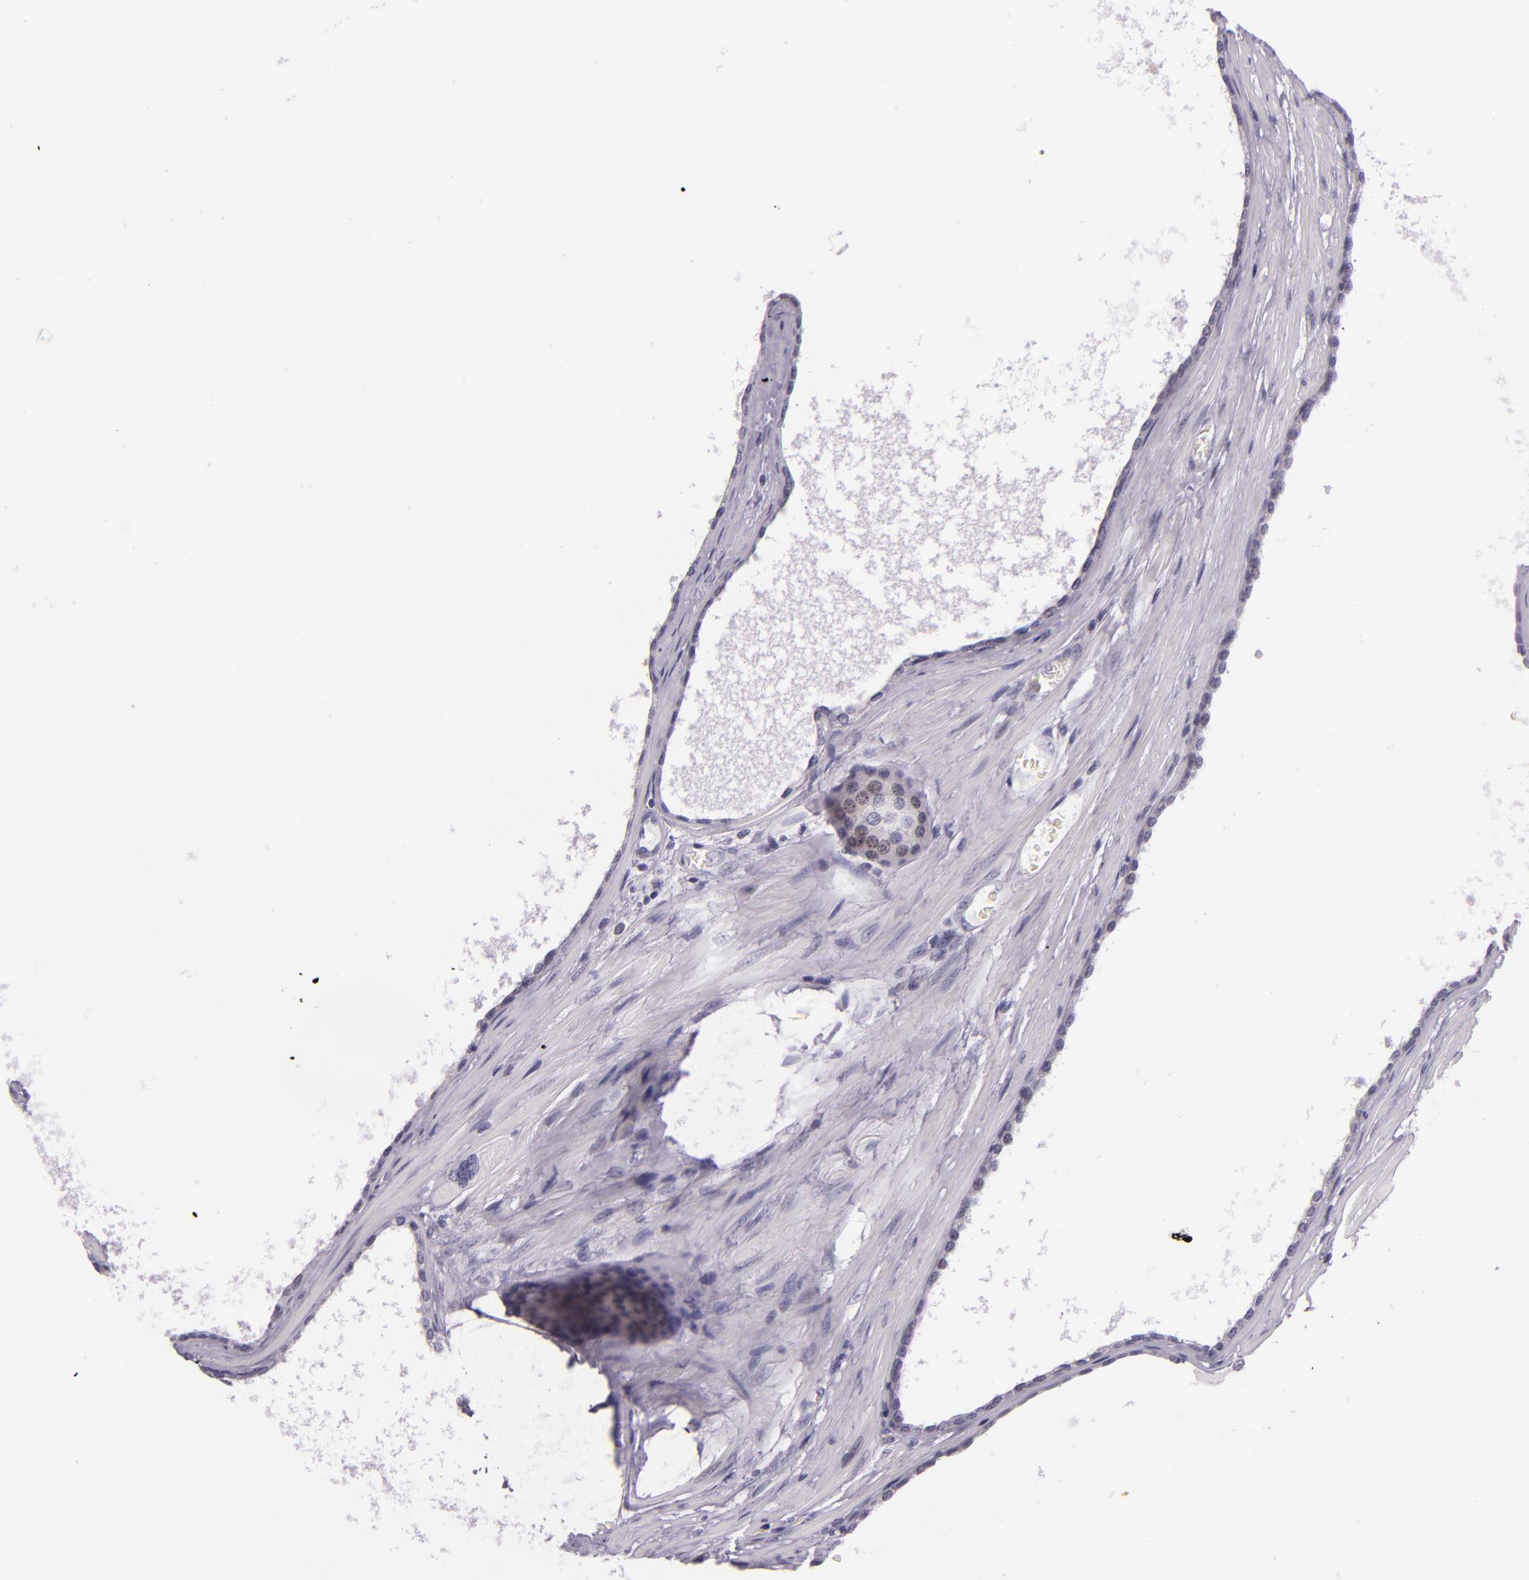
{"staining": {"intensity": "negative", "quantity": "none", "location": "none"}, "tissue": "prostate cancer", "cell_type": "Tumor cells", "image_type": "cancer", "snomed": [{"axis": "morphology", "description": "Adenocarcinoma, High grade"}, {"axis": "topography", "description": "Prostate"}], "caption": "Prostate cancer stained for a protein using immunohistochemistry displays no positivity tumor cells.", "gene": "HSP90AA1", "patient": {"sex": "male", "age": 71}}